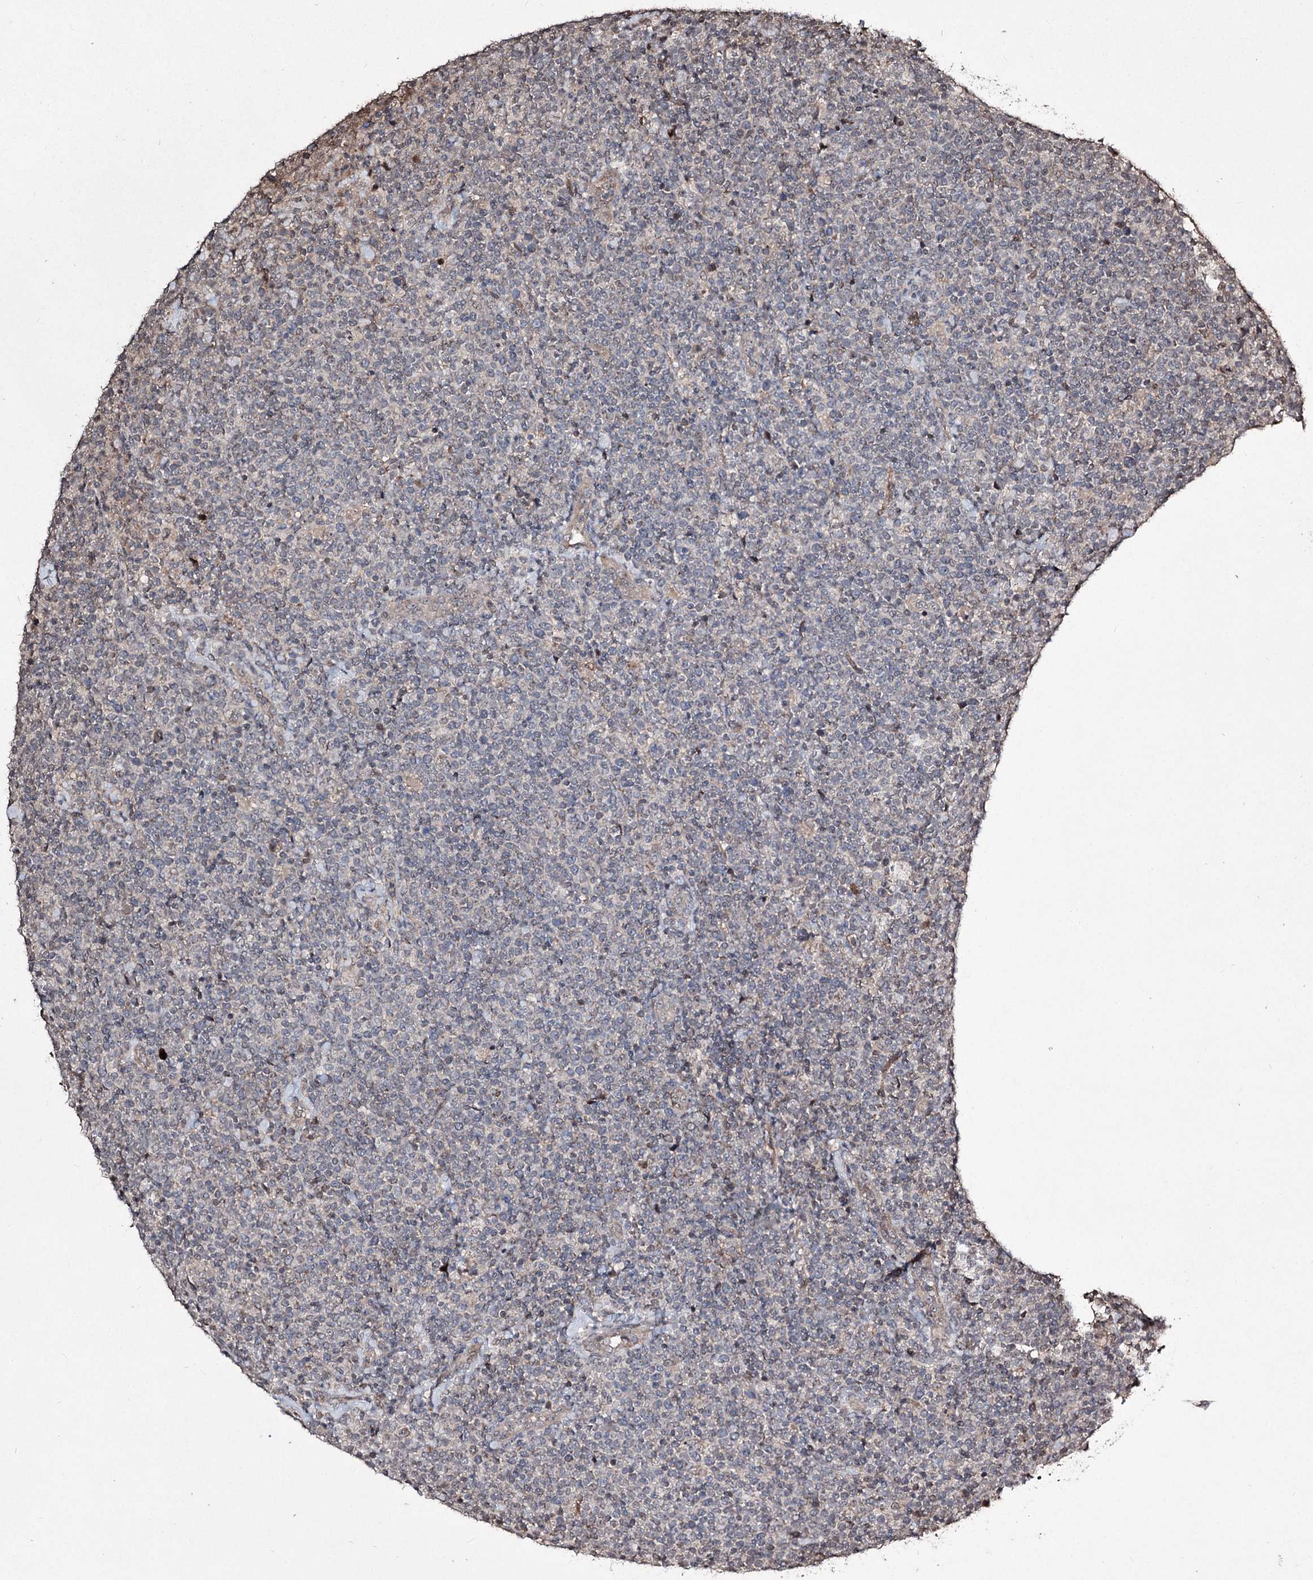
{"staining": {"intensity": "negative", "quantity": "none", "location": "none"}, "tissue": "lymphoma", "cell_type": "Tumor cells", "image_type": "cancer", "snomed": [{"axis": "morphology", "description": "Malignant lymphoma, non-Hodgkin's type, High grade"}, {"axis": "topography", "description": "Lymph node"}], "caption": "Immunohistochemistry (IHC) histopathology image of lymphoma stained for a protein (brown), which demonstrates no expression in tumor cells.", "gene": "CPNE8", "patient": {"sex": "male", "age": 61}}